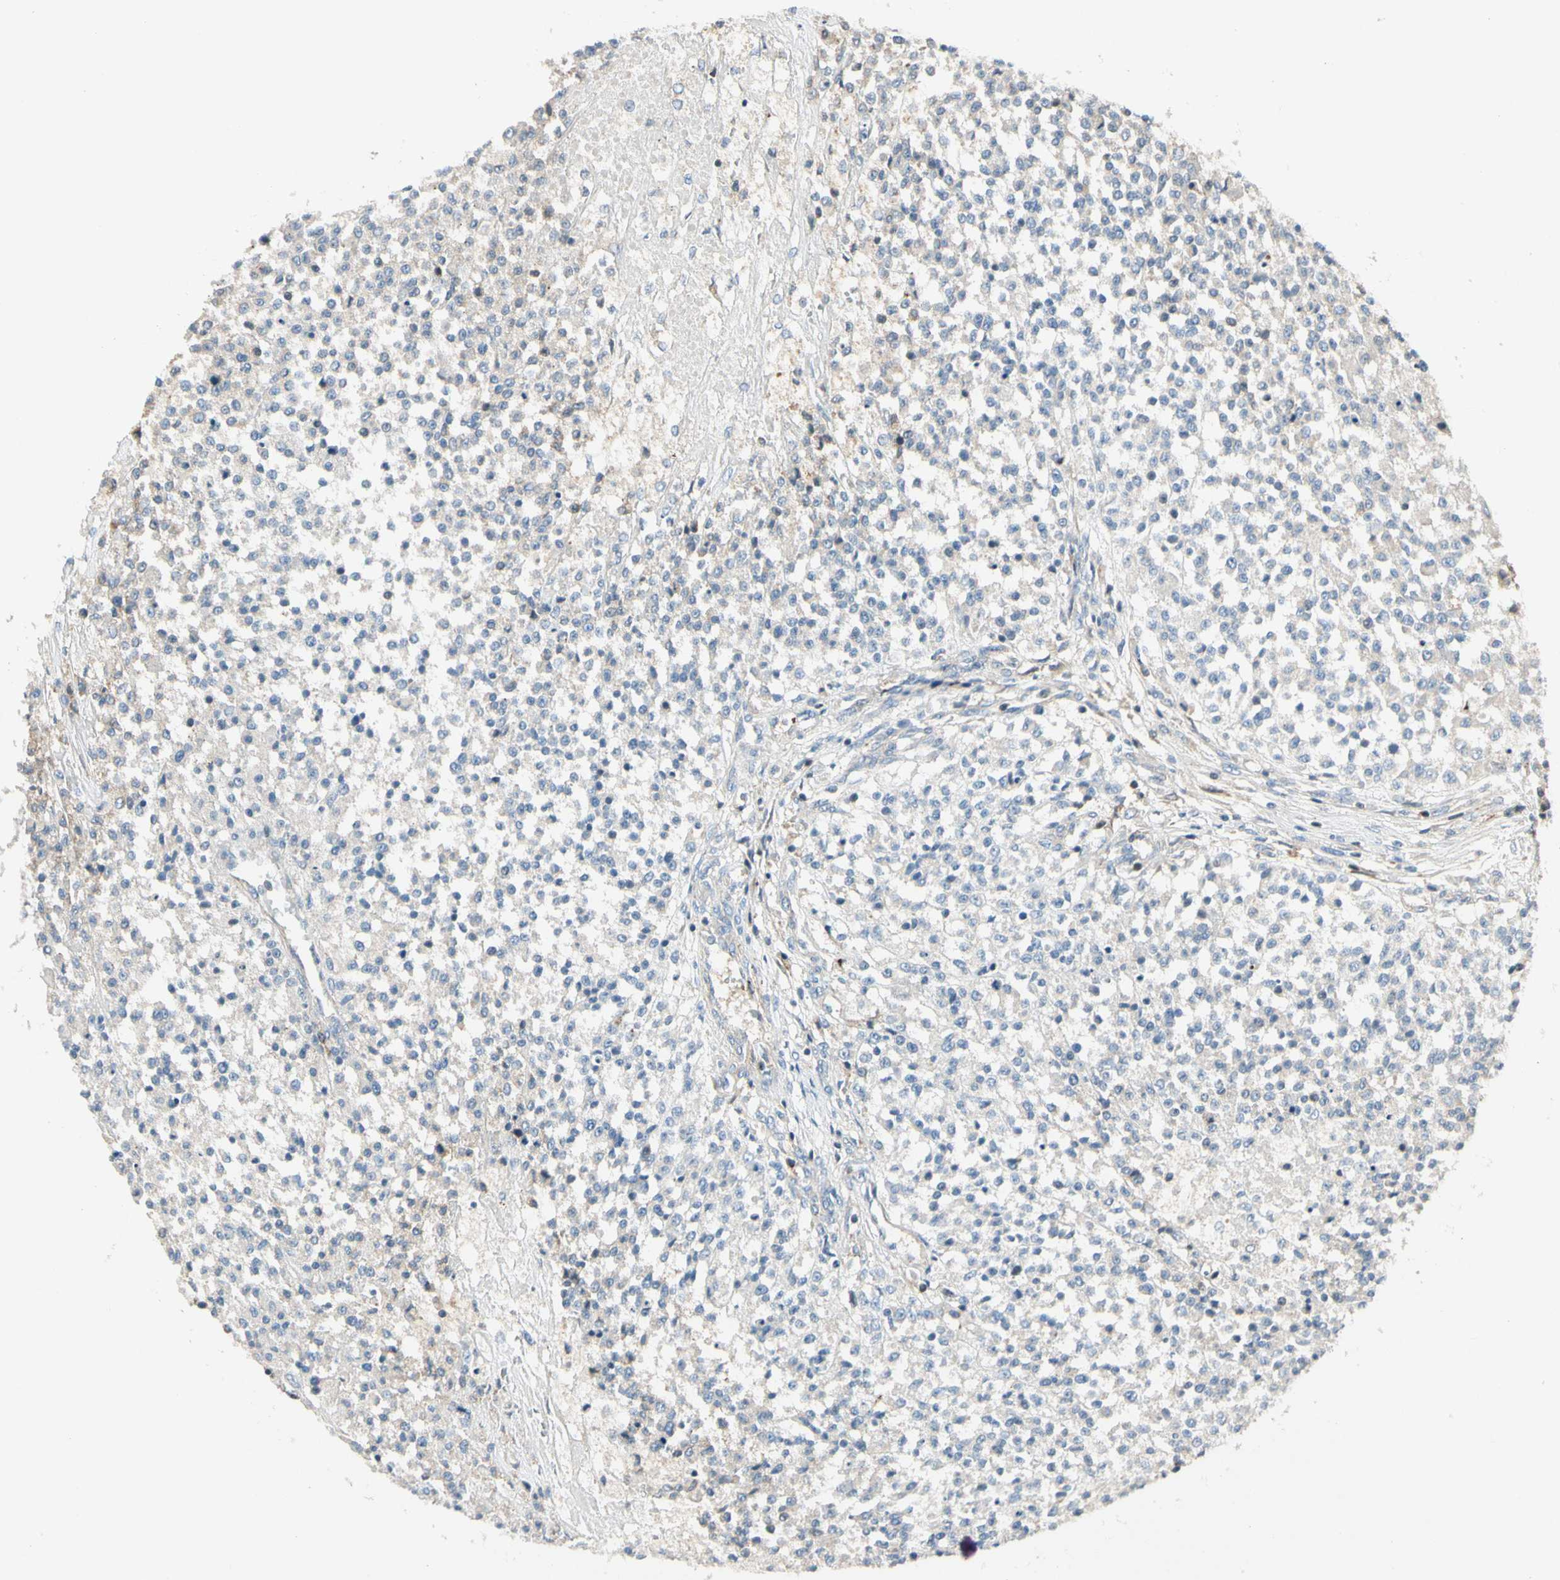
{"staining": {"intensity": "negative", "quantity": "none", "location": "none"}, "tissue": "testis cancer", "cell_type": "Tumor cells", "image_type": "cancer", "snomed": [{"axis": "morphology", "description": "Seminoma, NOS"}, {"axis": "topography", "description": "Testis"}], "caption": "A high-resolution micrograph shows IHC staining of testis seminoma, which reveals no significant staining in tumor cells.", "gene": "CDH6", "patient": {"sex": "male", "age": 59}}